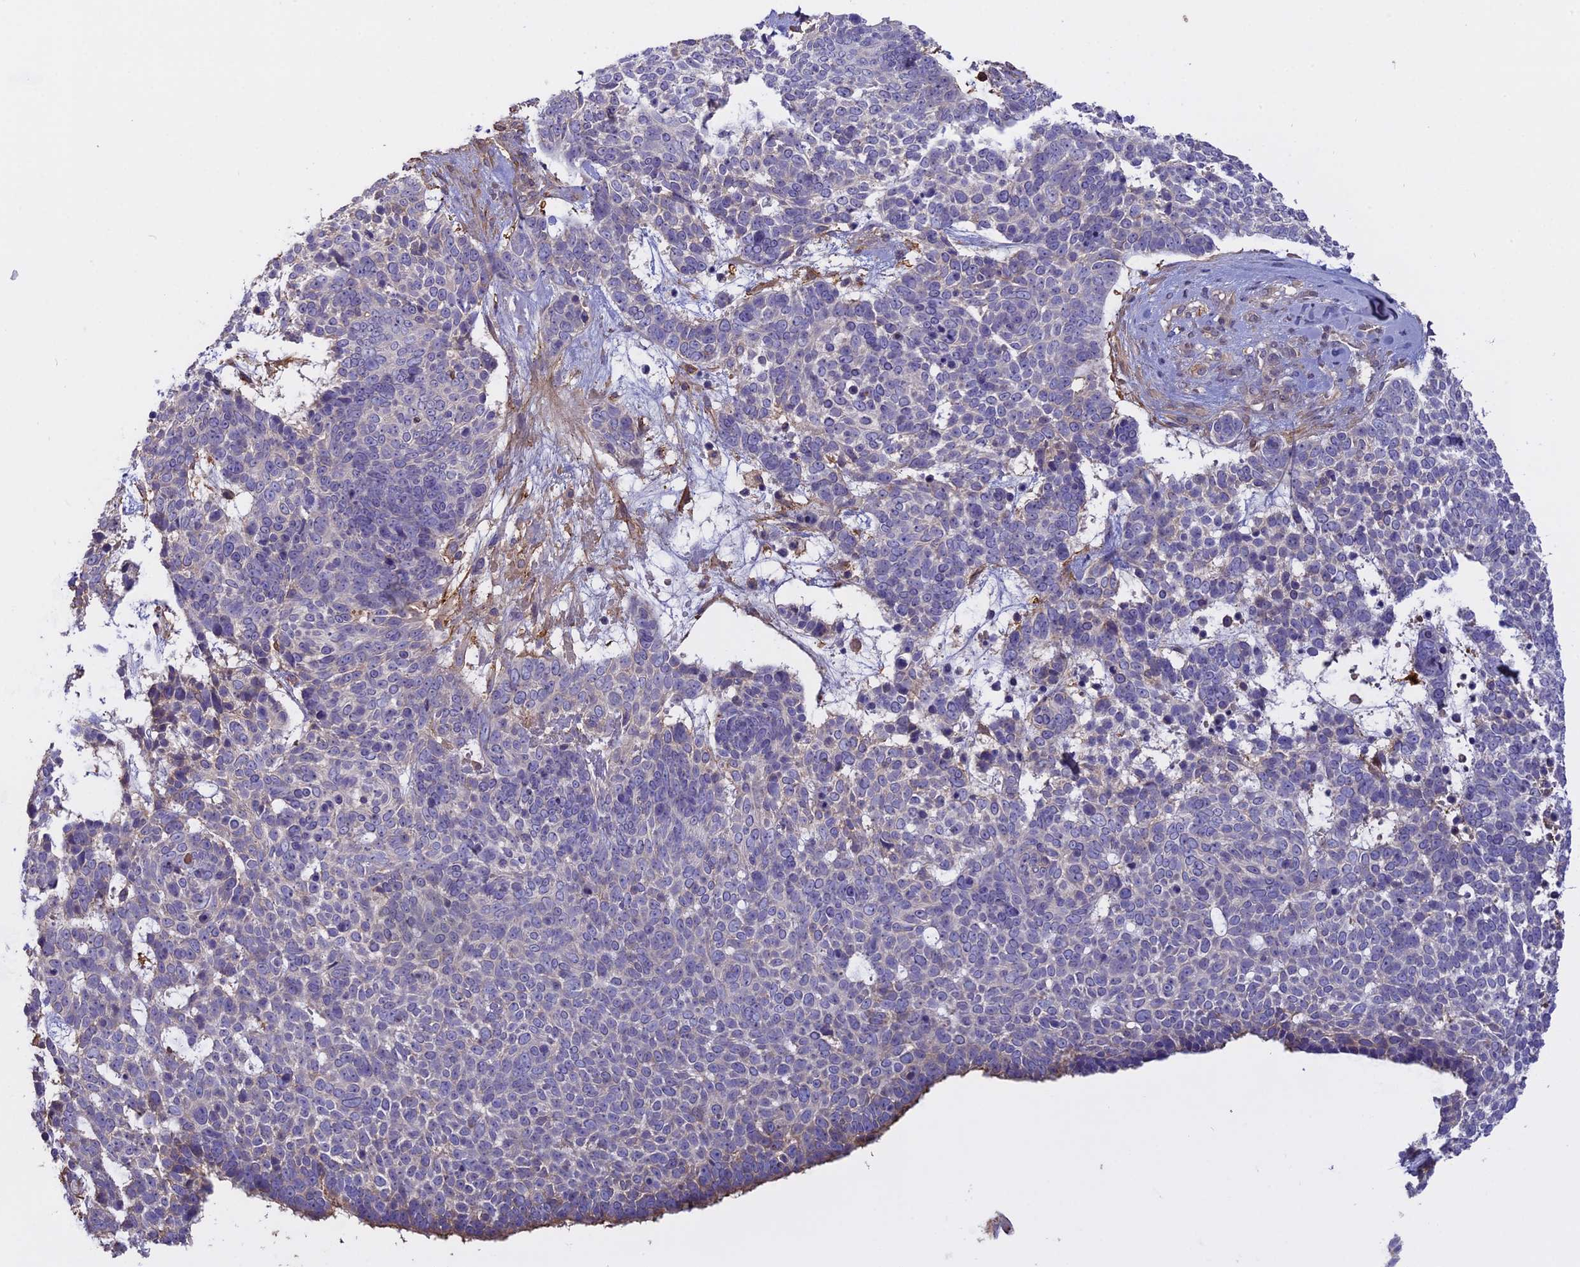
{"staining": {"intensity": "negative", "quantity": "none", "location": "none"}, "tissue": "skin cancer", "cell_type": "Tumor cells", "image_type": "cancer", "snomed": [{"axis": "morphology", "description": "Basal cell carcinoma"}, {"axis": "topography", "description": "Skin"}], "caption": "Immunohistochemistry (IHC) histopathology image of skin cancer (basal cell carcinoma) stained for a protein (brown), which displays no positivity in tumor cells.", "gene": "CFAP119", "patient": {"sex": "female", "age": 81}}